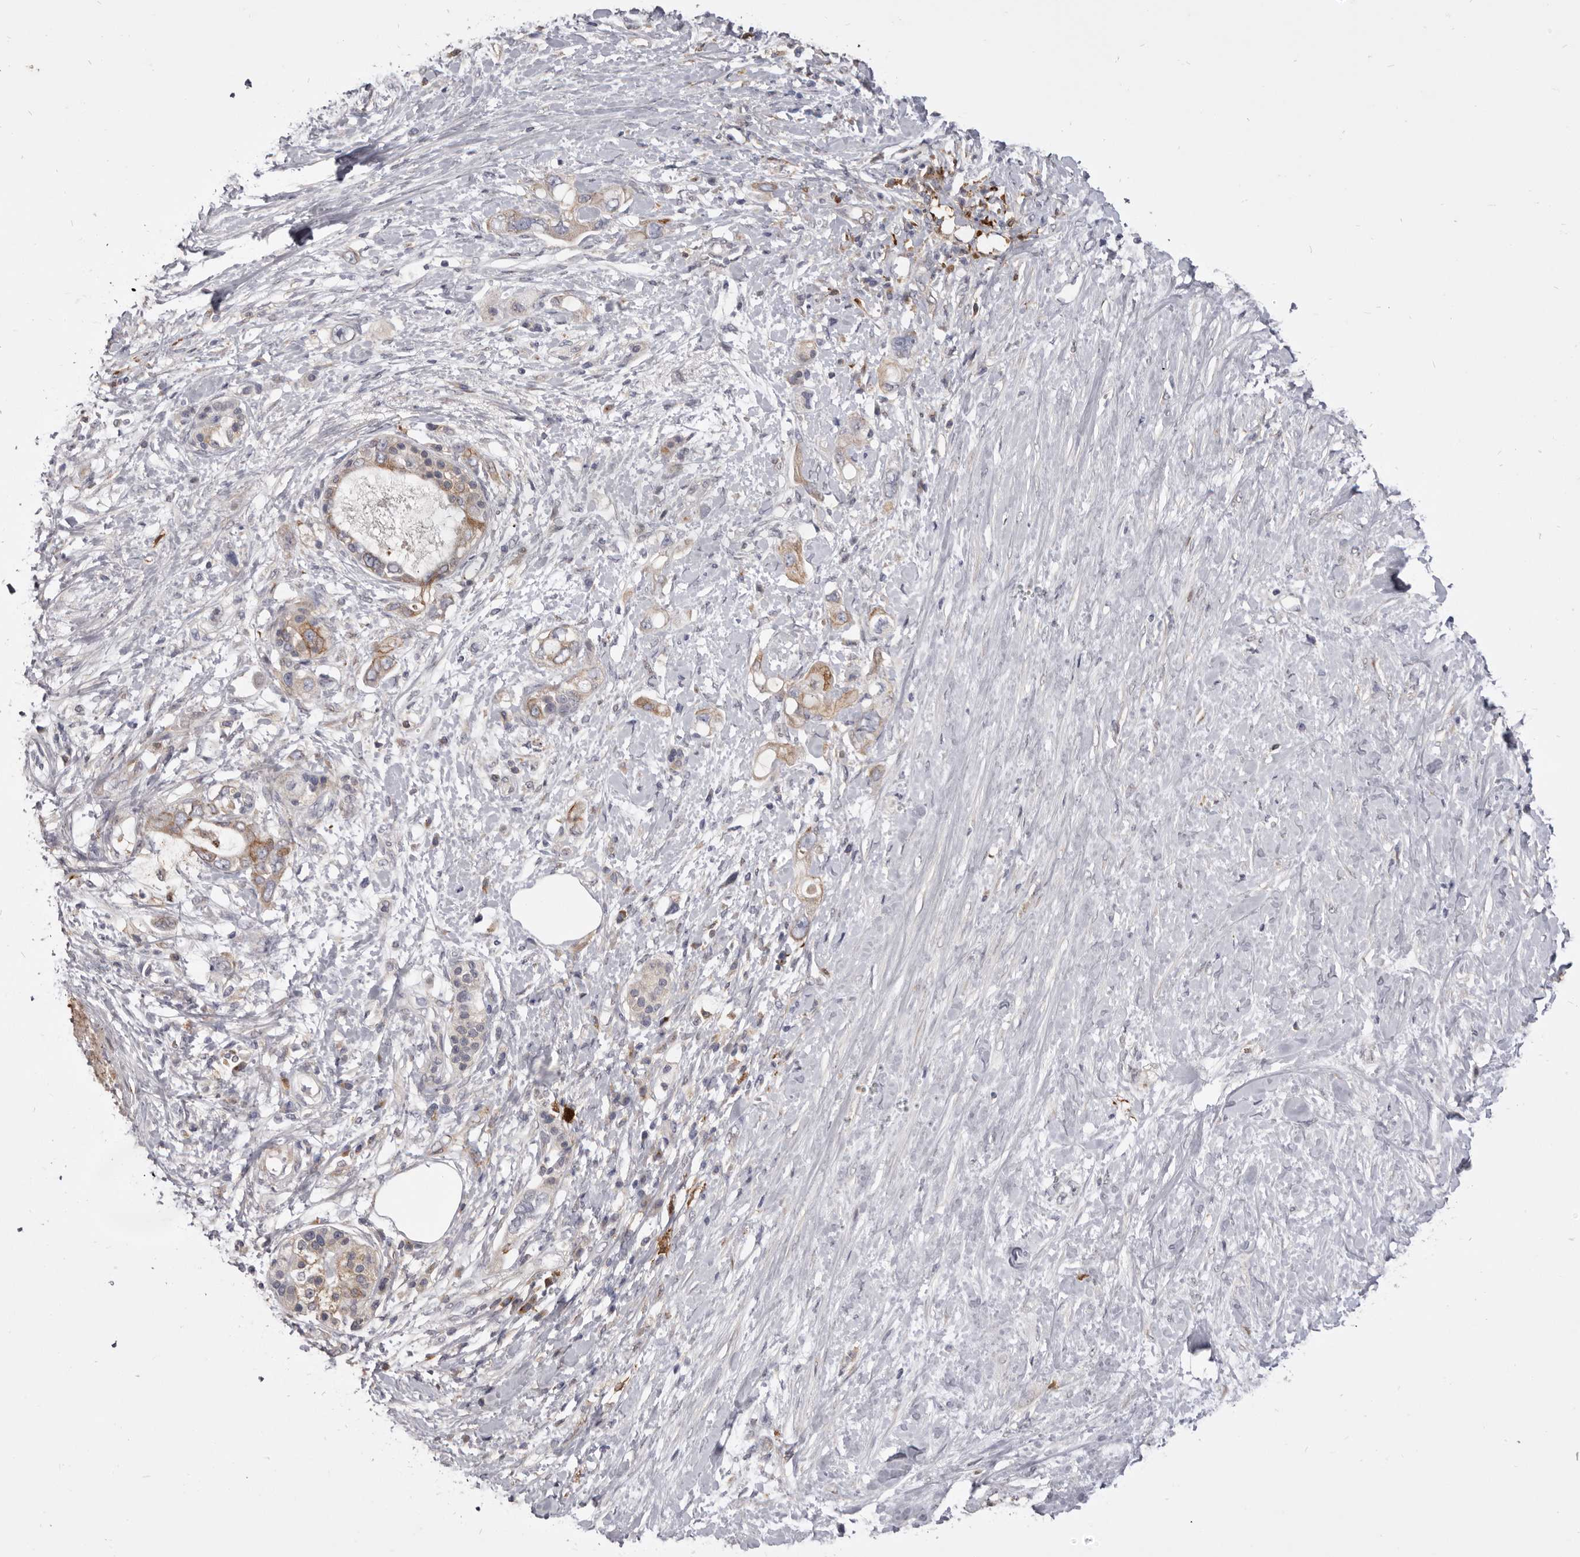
{"staining": {"intensity": "weak", "quantity": "<25%", "location": "cytoplasmic/membranous"}, "tissue": "pancreatic cancer", "cell_type": "Tumor cells", "image_type": "cancer", "snomed": [{"axis": "morphology", "description": "Adenocarcinoma, NOS"}, {"axis": "topography", "description": "Pancreas"}], "caption": "Tumor cells show no significant protein expression in adenocarcinoma (pancreatic). The staining was performed using DAB to visualize the protein expression in brown, while the nuclei were stained in blue with hematoxylin (Magnification: 20x).", "gene": "VPS45", "patient": {"sex": "female", "age": 56}}